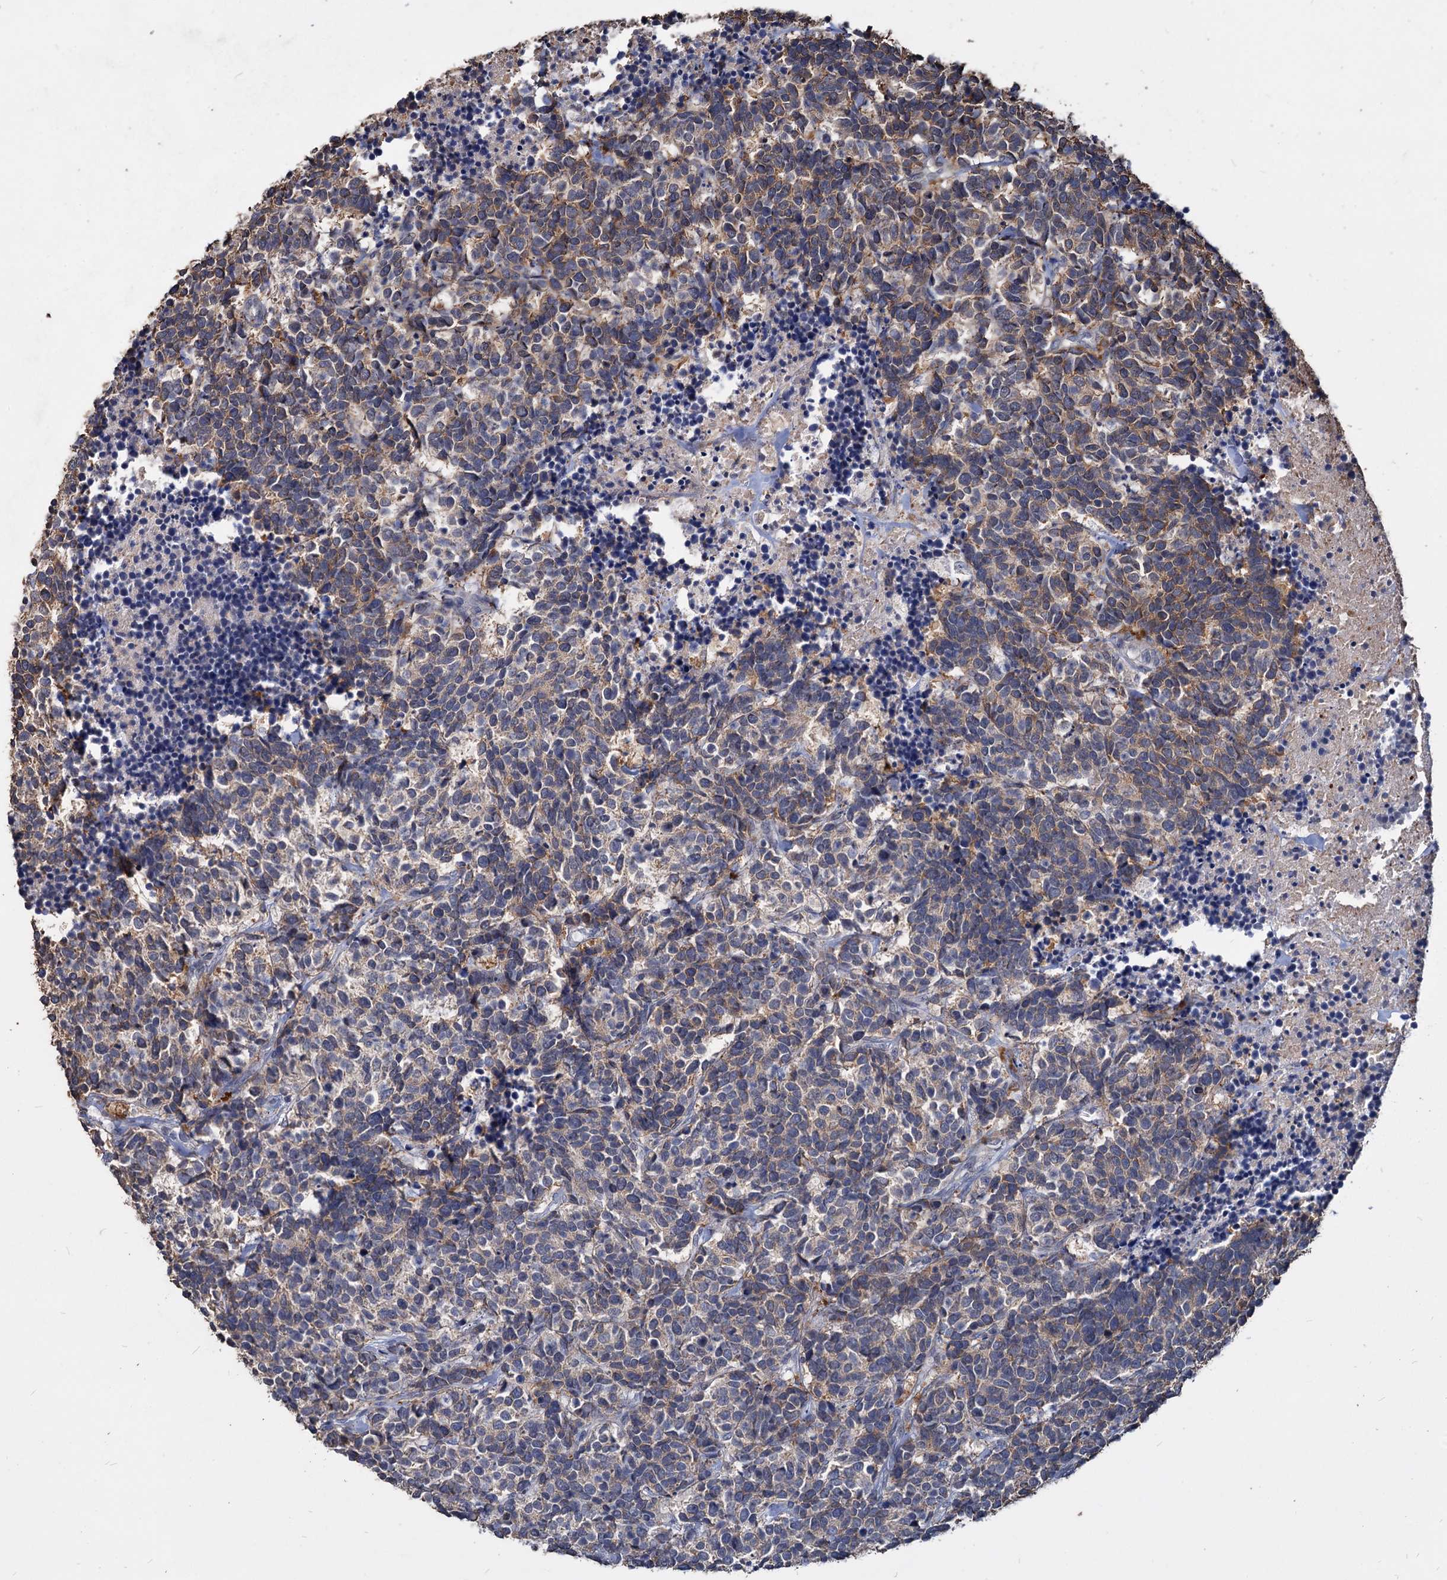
{"staining": {"intensity": "weak", "quantity": ">75%", "location": "cytoplasmic/membranous"}, "tissue": "carcinoid", "cell_type": "Tumor cells", "image_type": "cancer", "snomed": [{"axis": "morphology", "description": "Carcinoma, NOS"}, {"axis": "morphology", "description": "Carcinoid, malignant, NOS"}, {"axis": "topography", "description": "Urinary bladder"}], "caption": "This micrograph displays immunohistochemistry (IHC) staining of carcinoid, with low weak cytoplasmic/membranous positivity in approximately >75% of tumor cells.", "gene": "DEPDC4", "patient": {"sex": "male", "age": 57}}